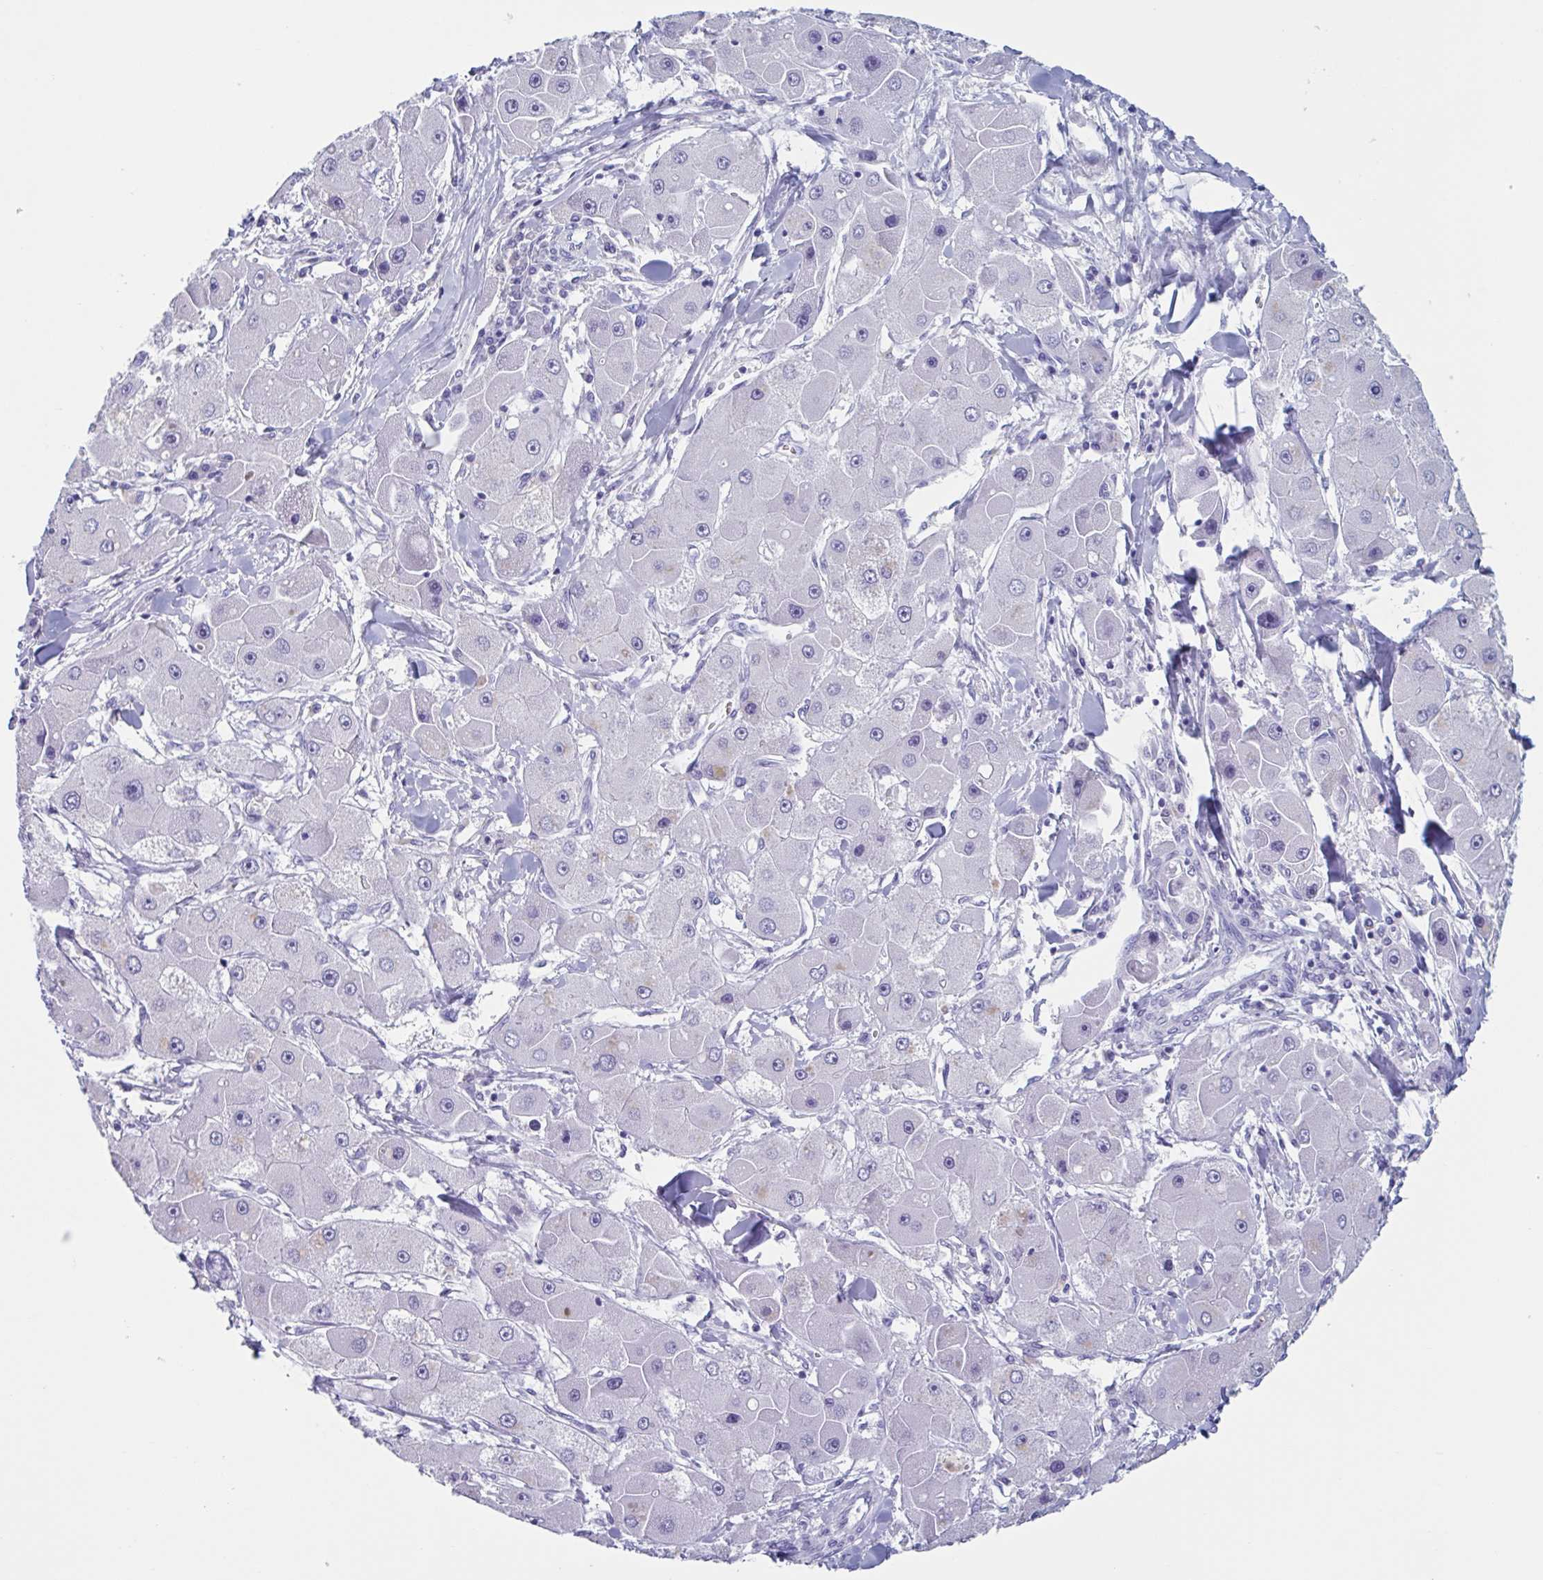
{"staining": {"intensity": "negative", "quantity": "none", "location": "none"}, "tissue": "liver cancer", "cell_type": "Tumor cells", "image_type": "cancer", "snomed": [{"axis": "morphology", "description": "Carcinoma, Hepatocellular, NOS"}, {"axis": "topography", "description": "Liver"}], "caption": "This is an immunohistochemistry (IHC) photomicrograph of human liver hepatocellular carcinoma. There is no staining in tumor cells.", "gene": "USP35", "patient": {"sex": "male", "age": 24}}